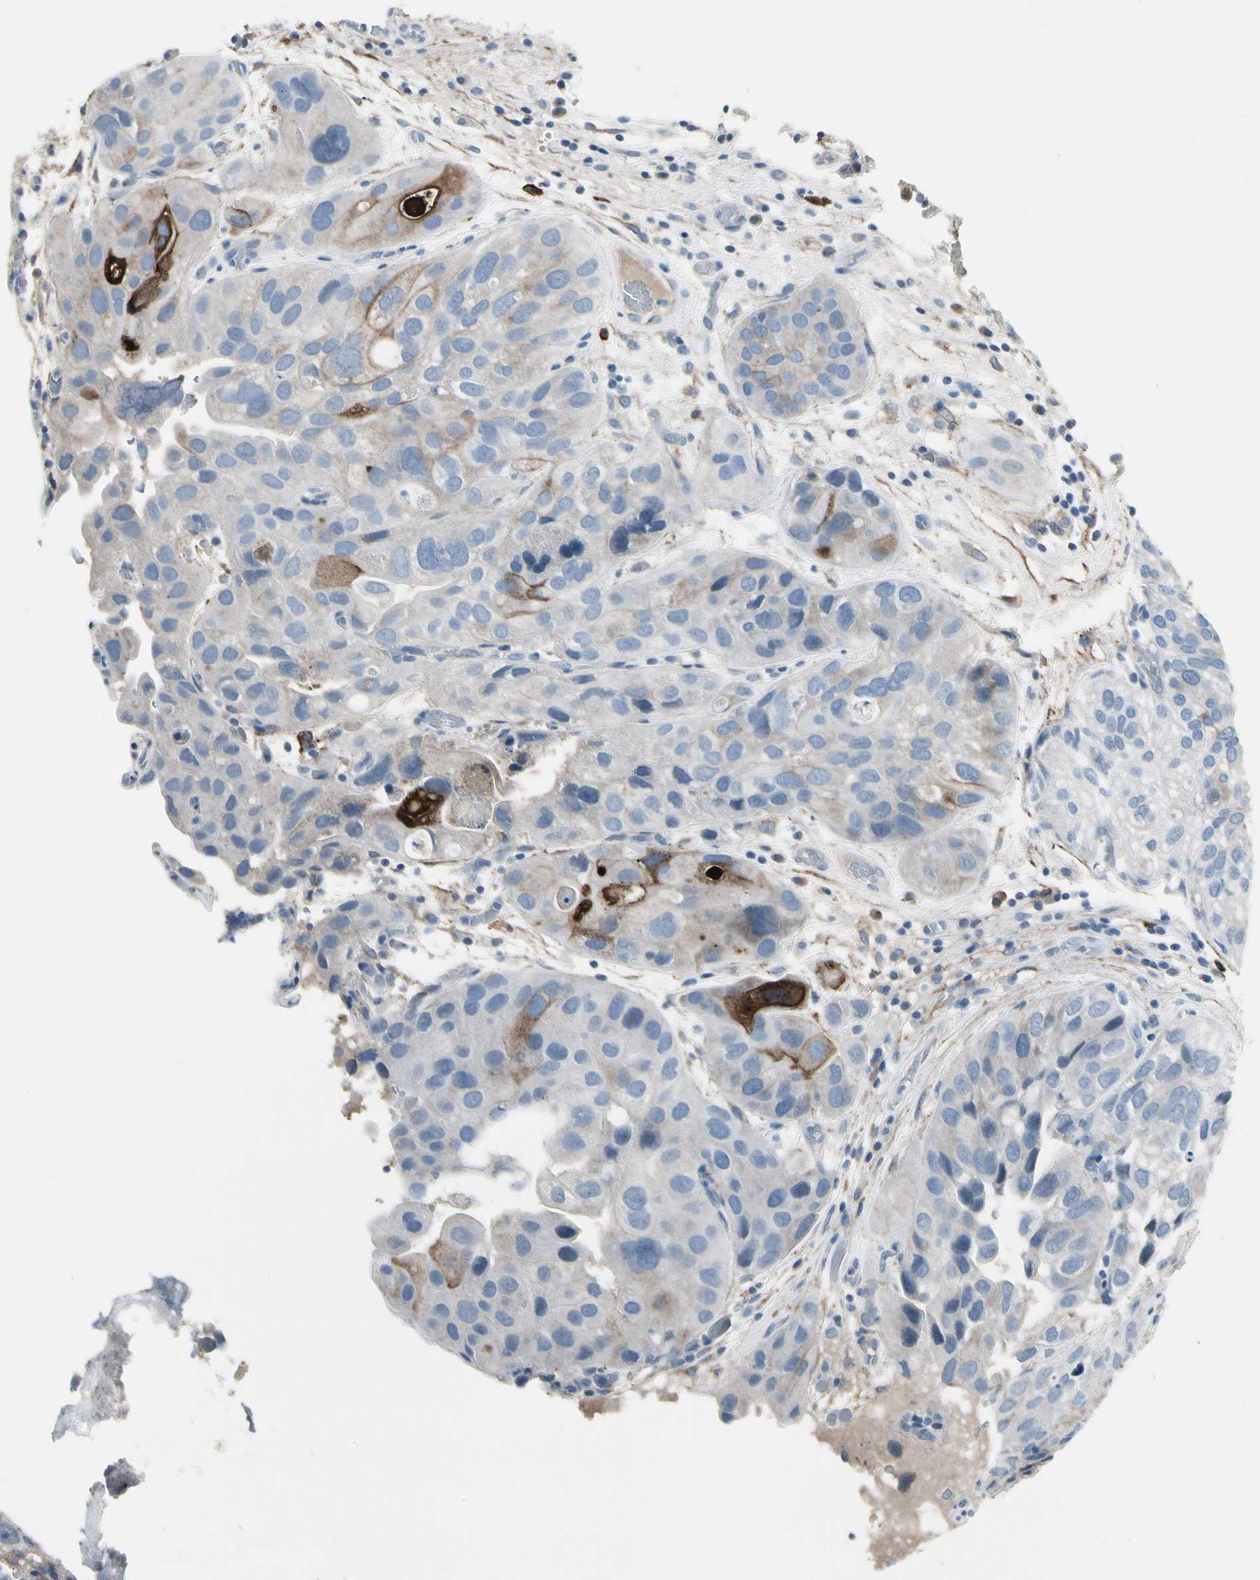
{"staining": {"intensity": "strong", "quantity": "<25%", "location": "cytoplasmic/membranous"}, "tissue": "urothelial cancer", "cell_type": "Tumor cells", "image_type": "cancer", "snomed": [{"axis": "morphology", "description": "Urothelial carcinoma, High grade"}, {"axis": "topography", "description": "Urinary bladder"}], "caption": "Immunohistochemistry (IHC) of urothelial cancer reveals medium levels of strong cytoplasmic/membranous expression in approximately <25% of tumor cells.", "gene": "PIGR", "patient": {"sex": "female", "age": 64}}